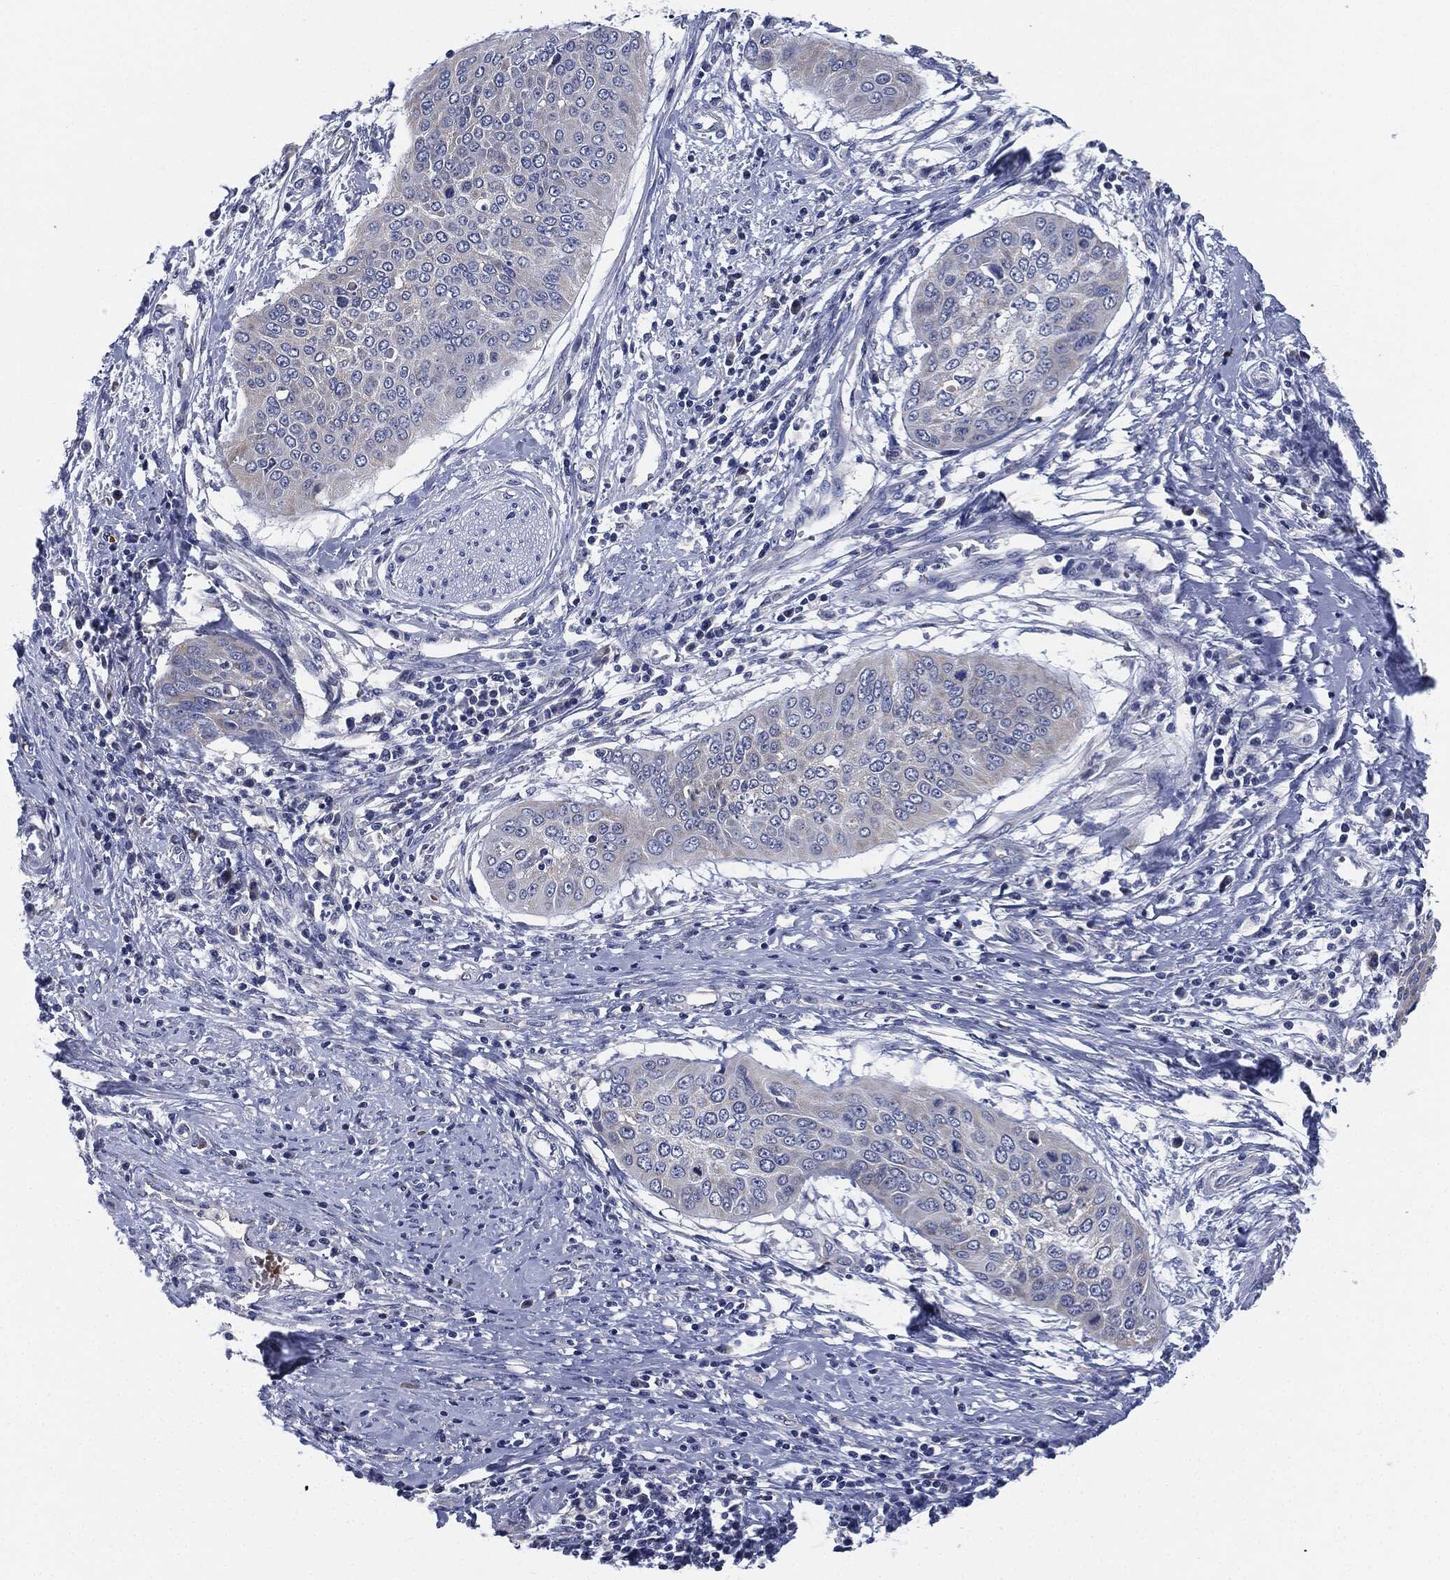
{"staining": {"intensity": "weak", "quantity": "<25%", "location": "cytoplasmic/membranous"}, "tissue": "cervical cancer", "cell_type": "Tumor cells", "image_type": "cancer", "snomed": [{"axis": "morphology", "description": "Normal tissue, NOS"}, {"axis": "morphology", "description": "Squamous cell carcinoma, NOS"}, {"axis": "topography", "description": "Cervix"}], "caption": "Protein analysis of cervical squamous cell carcinoma shows no significant staining in tumor cells.", "gene": "SIGLEC9", "patient": {"sex": "female", "age": 39}}